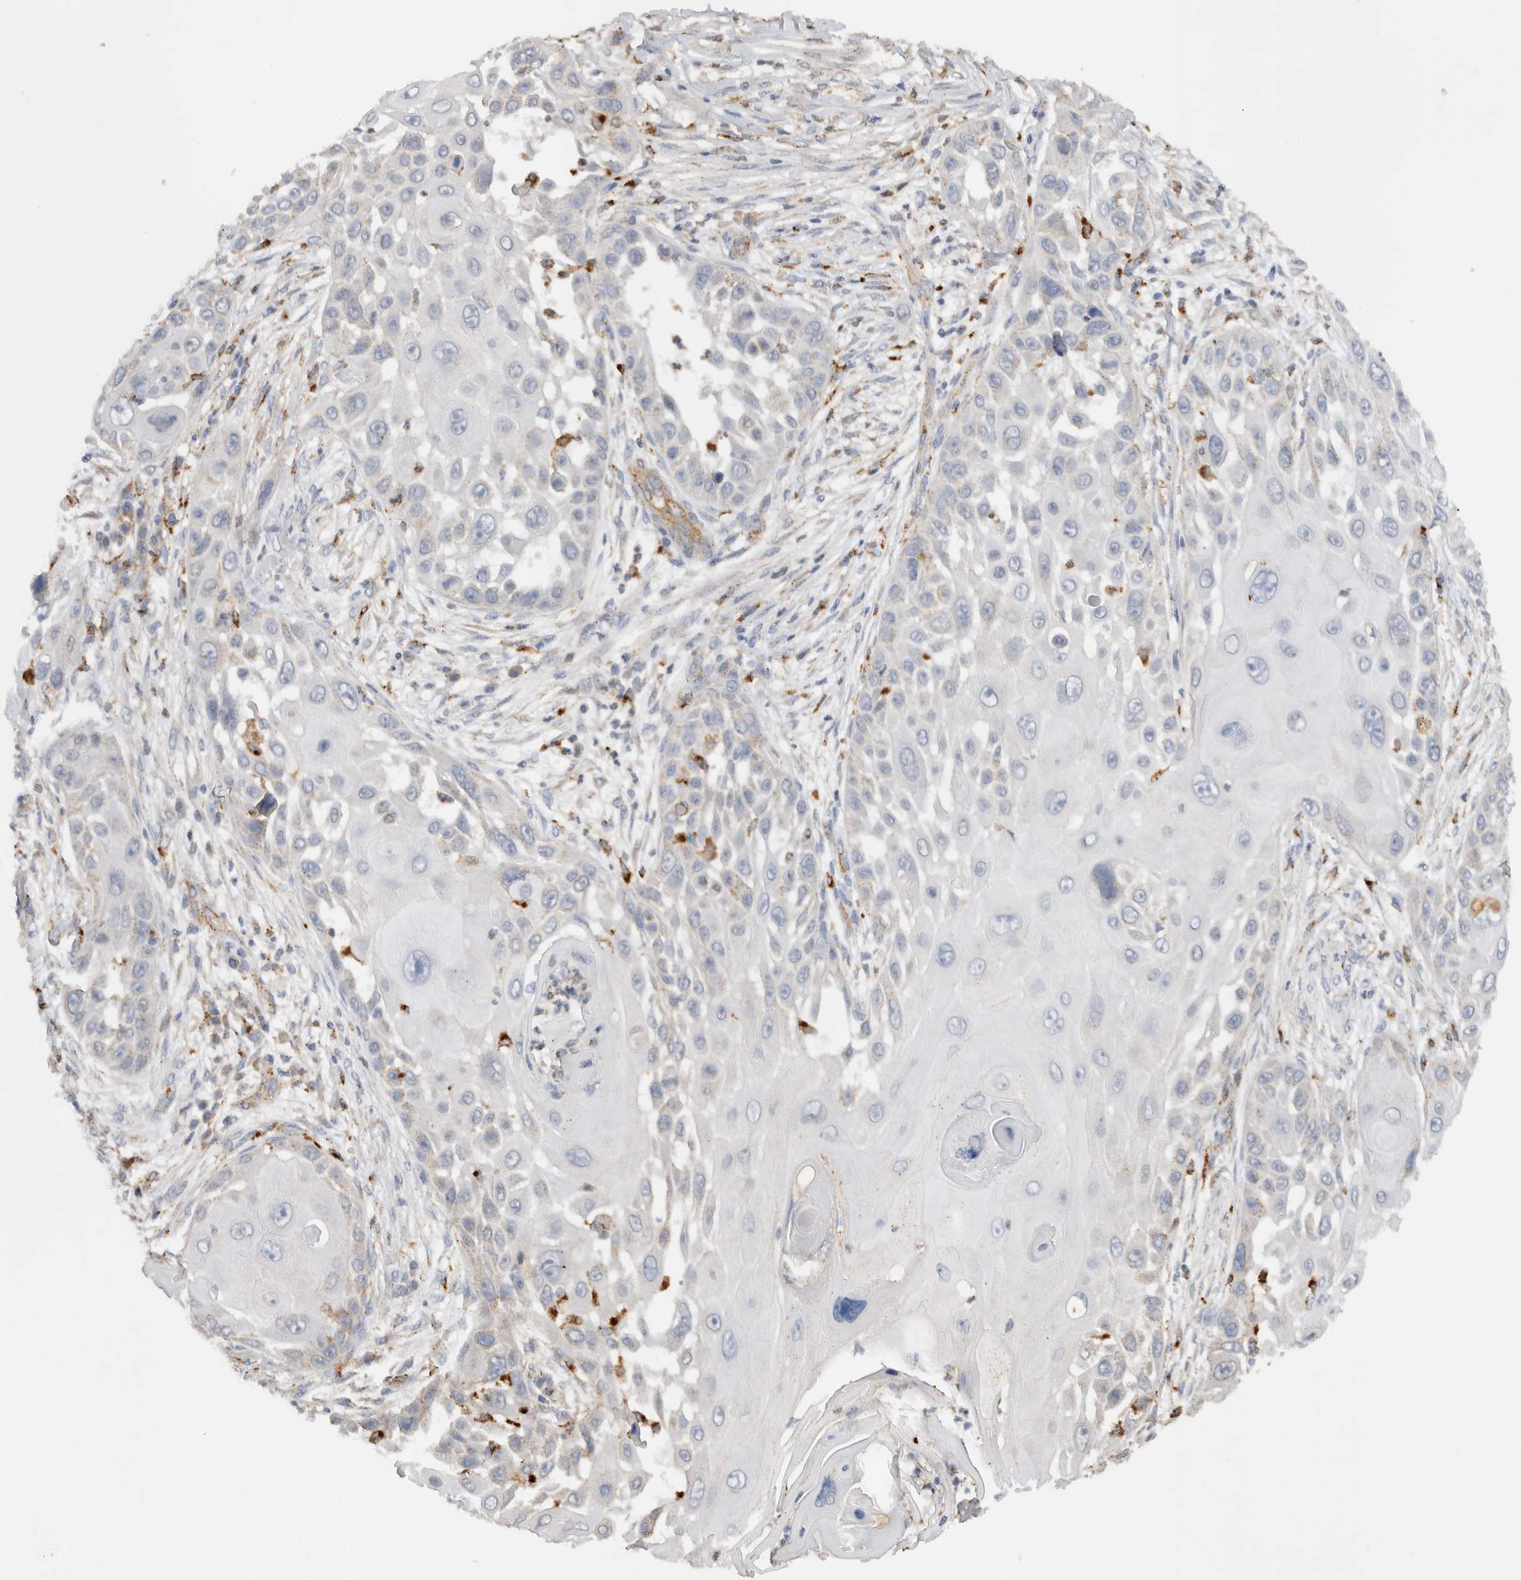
{"staining": {"intensity": "negative", "quantity": "none", "location": "none"}, "tissue": "skin cancer", "cell_type": "Tumor cells", "image_type": "cancer", "snomed": [{"axis": "morphology", "description": "Squamous cell carcinoma, NOS"}, {"axis": "topography", "description": "Skin"}], "caption": "Immunohistochemistry micrograph of human skin cancer (squamous cell carcinoma) stained for a protein (brown), which demonstrates no staining in tumor cells. The staining is performed using DAB brown chromogen with nuclei counter-stained in using hematoxylin.", "gene": "GNS", "patient": {"sex": "female", "age": 44}}